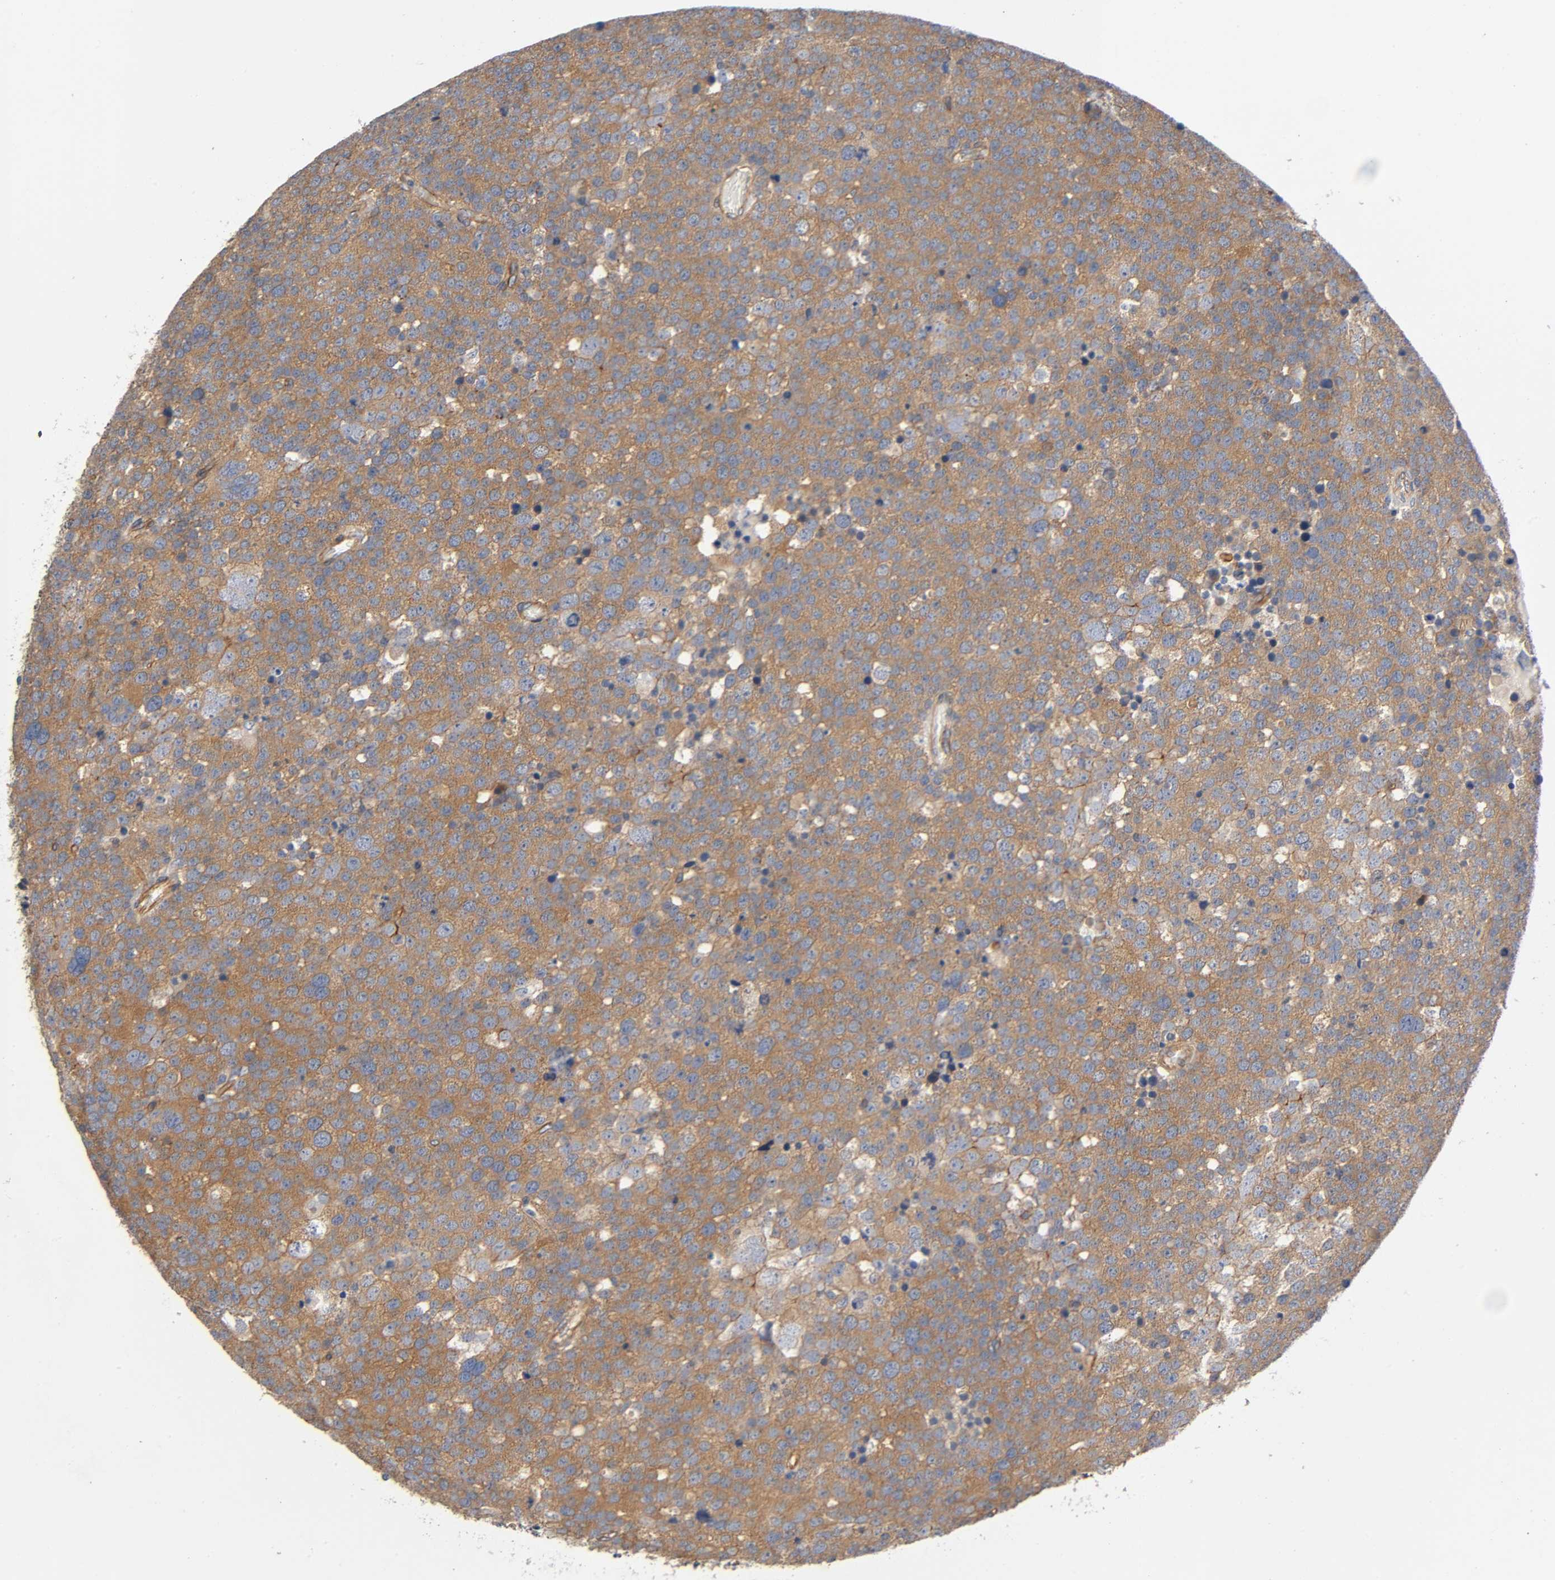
{"staining": {"intensity": "moderate", "quantity": ">75%", "location": "cytoplasmic/membranous"}, "tissue": "testis cancer", "cell_type": "Tumor cells", "image_type": "cancer", "snomed": [{"axis": "morphology", "description": "Seminoma, NOS"}, {"axis": "topography", "description": "Testis"}], "caption": "Brown immunohistochemical staining in human testis cancer reveals moderate cytoplasmic/membranous positivity in approximately >75% of tumor cells. The protein of interest is stained brown, and the nuclei are stained in blue (DAB (3,3'-diaminobenzidine) IHC with brightfield microscopy, high magnification).", "gene": "MARS1", "patient": {"sex": "male", "age": 71}}